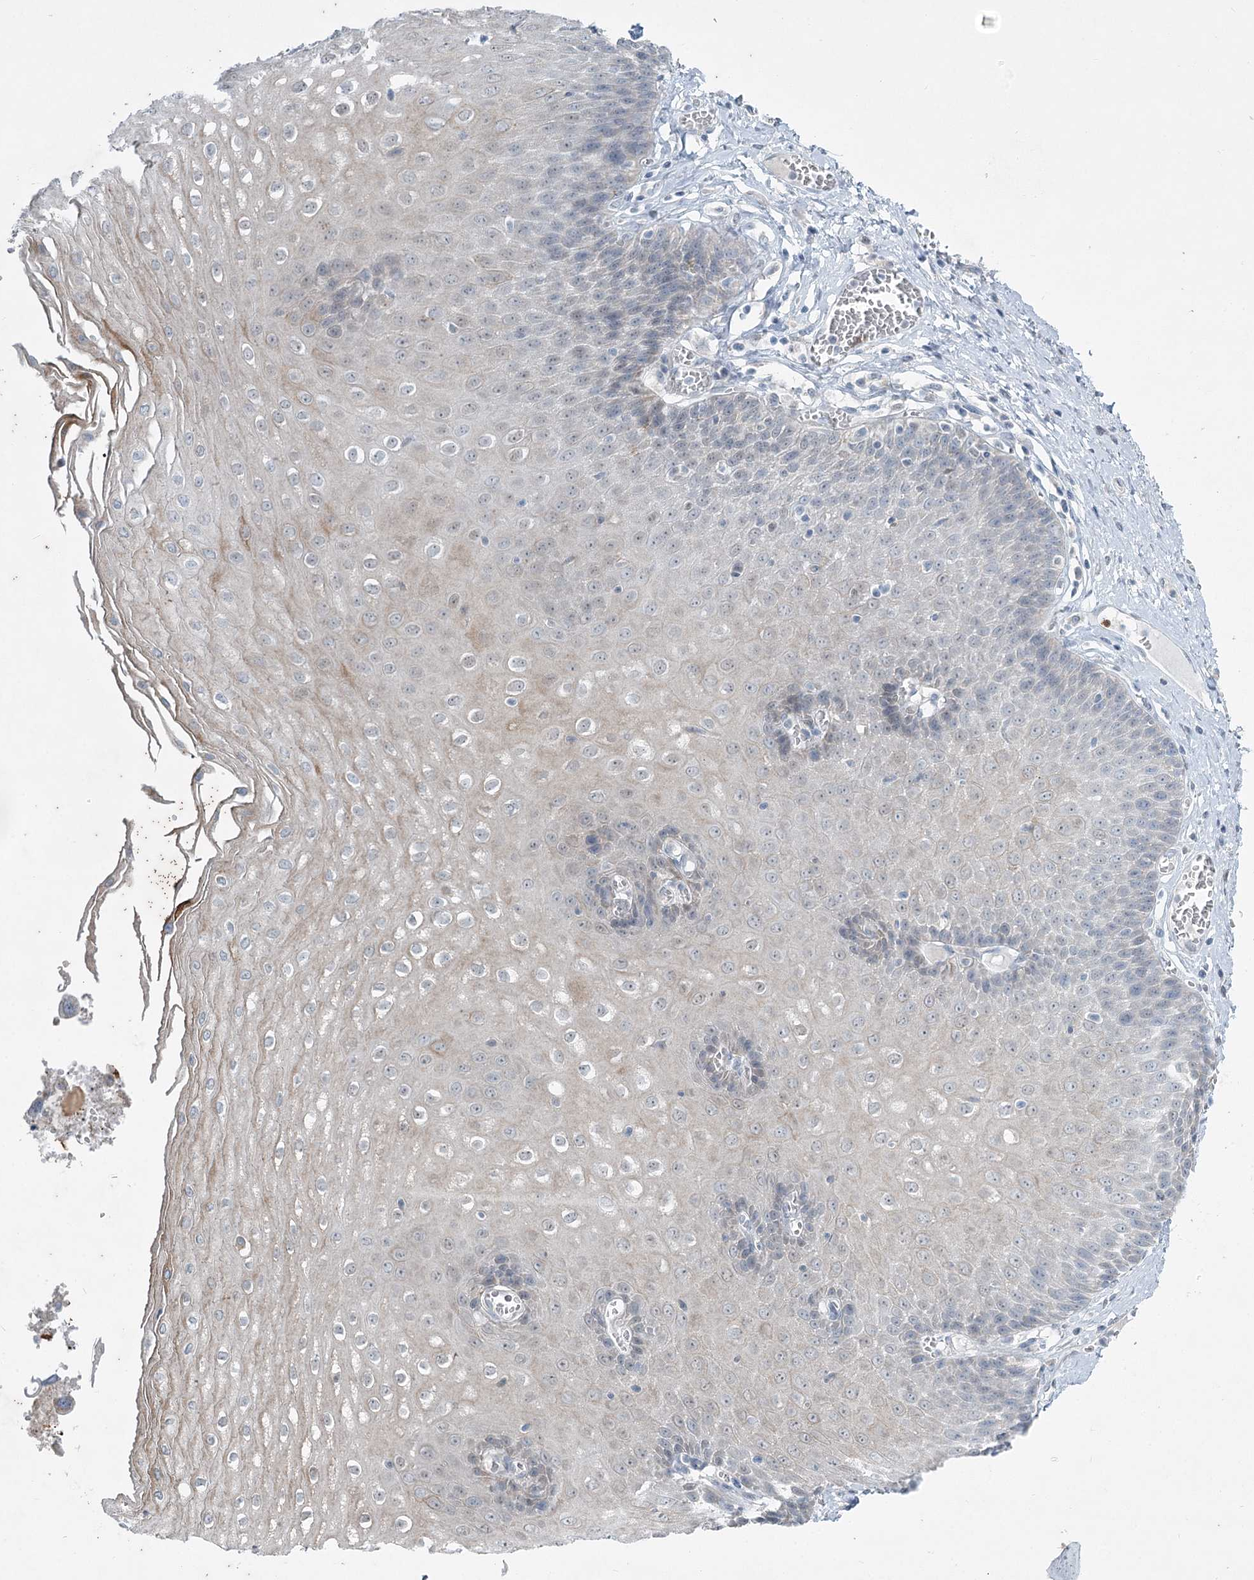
{"staining": {"intensity": "moderate", "quantity": "<25%", "location": "cytoplasmic/membranous"}, "tissue": "esophagus", "cell_type": "Squamous epithelial cells", "image_type": "normal", "snomed": [{"axis": "morphology", "description": "Normal tissue, NOS"}, {"axis": "topography", "description": "Esophagus"}], "caption": "Immunohistochemical staining of normal esophagus shows moderate cytoplasmic/membranous protein positivity in about <25% of squamous epithelial cells.", "gene": "ABITRAM", "patient": {"sex": "male", "age": 60}}